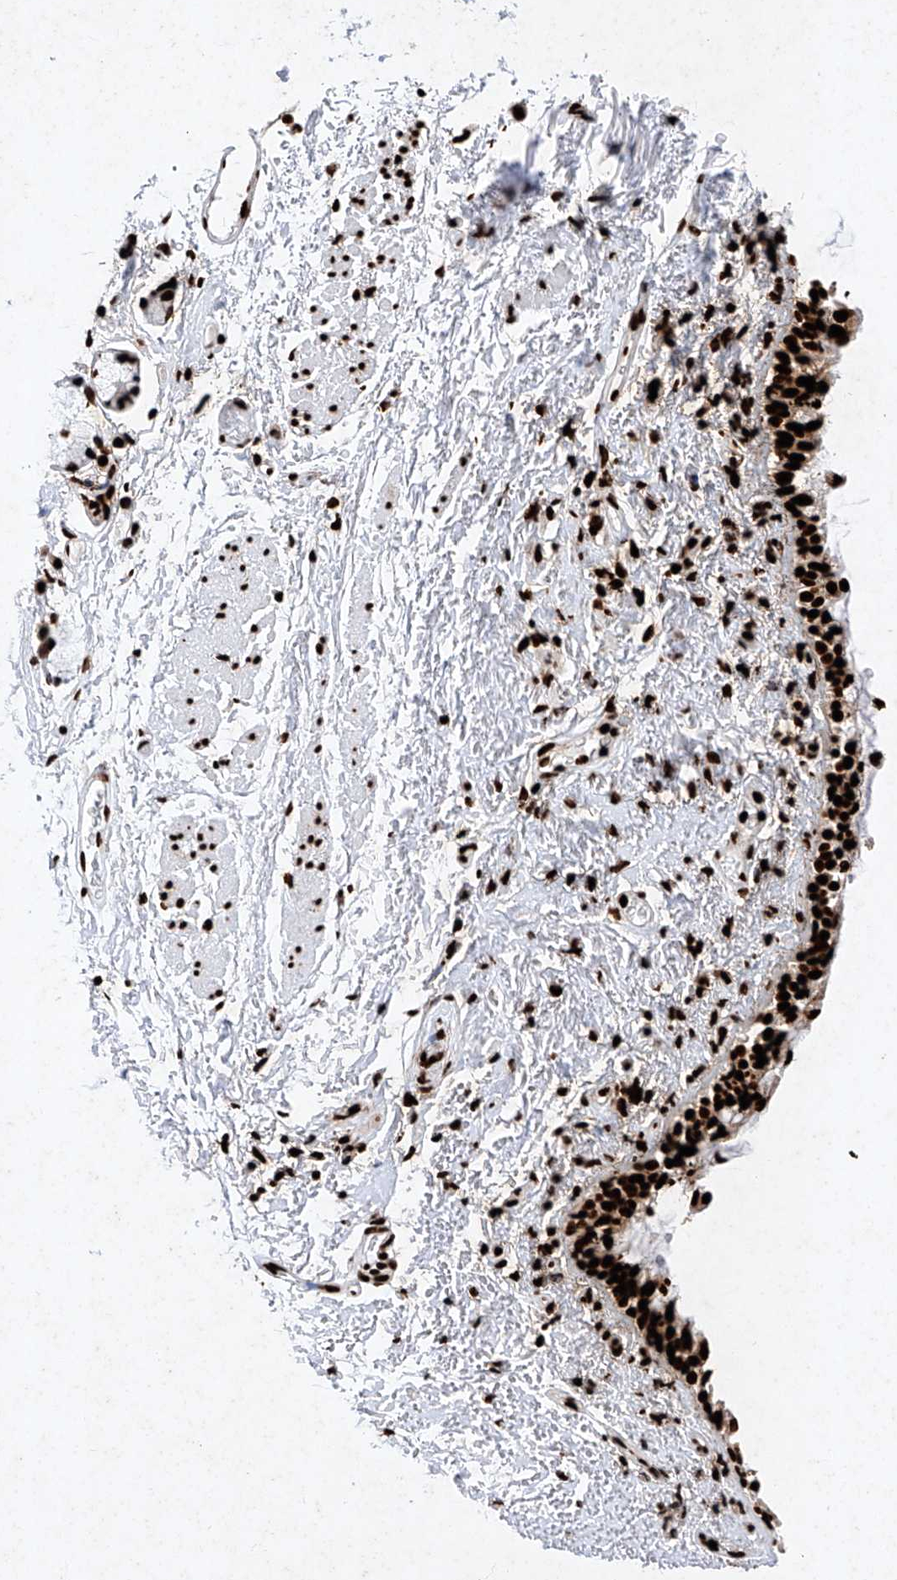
{"staining": {"intensity": "strong", "quantity": ">75%", "location": "nuclear"}, "tissue": "bronchus", "cell_type": "Respiratory epithelial cells", "image_type": "normal", "snomed": [{"axis": "morphology", "description": "Normal tissue, NOS"}, {"axis": "topography", "description": "Cartilage tissue"}, {"axis": "topography", "description": "Bronchus"}], "caption": "Protein staining by IHC demonstrates strong nuclear staining in approximately >75% of respiratory epithelial cells in normal bronchus. Using DAB (3,3'-diaminobenzidine) (brown) and hematoxylin (blue) stains, captured at high magnification using brightfield microscopy.", "gene": "SRSF6", "patient": {"sex": "female", "age": 73}}